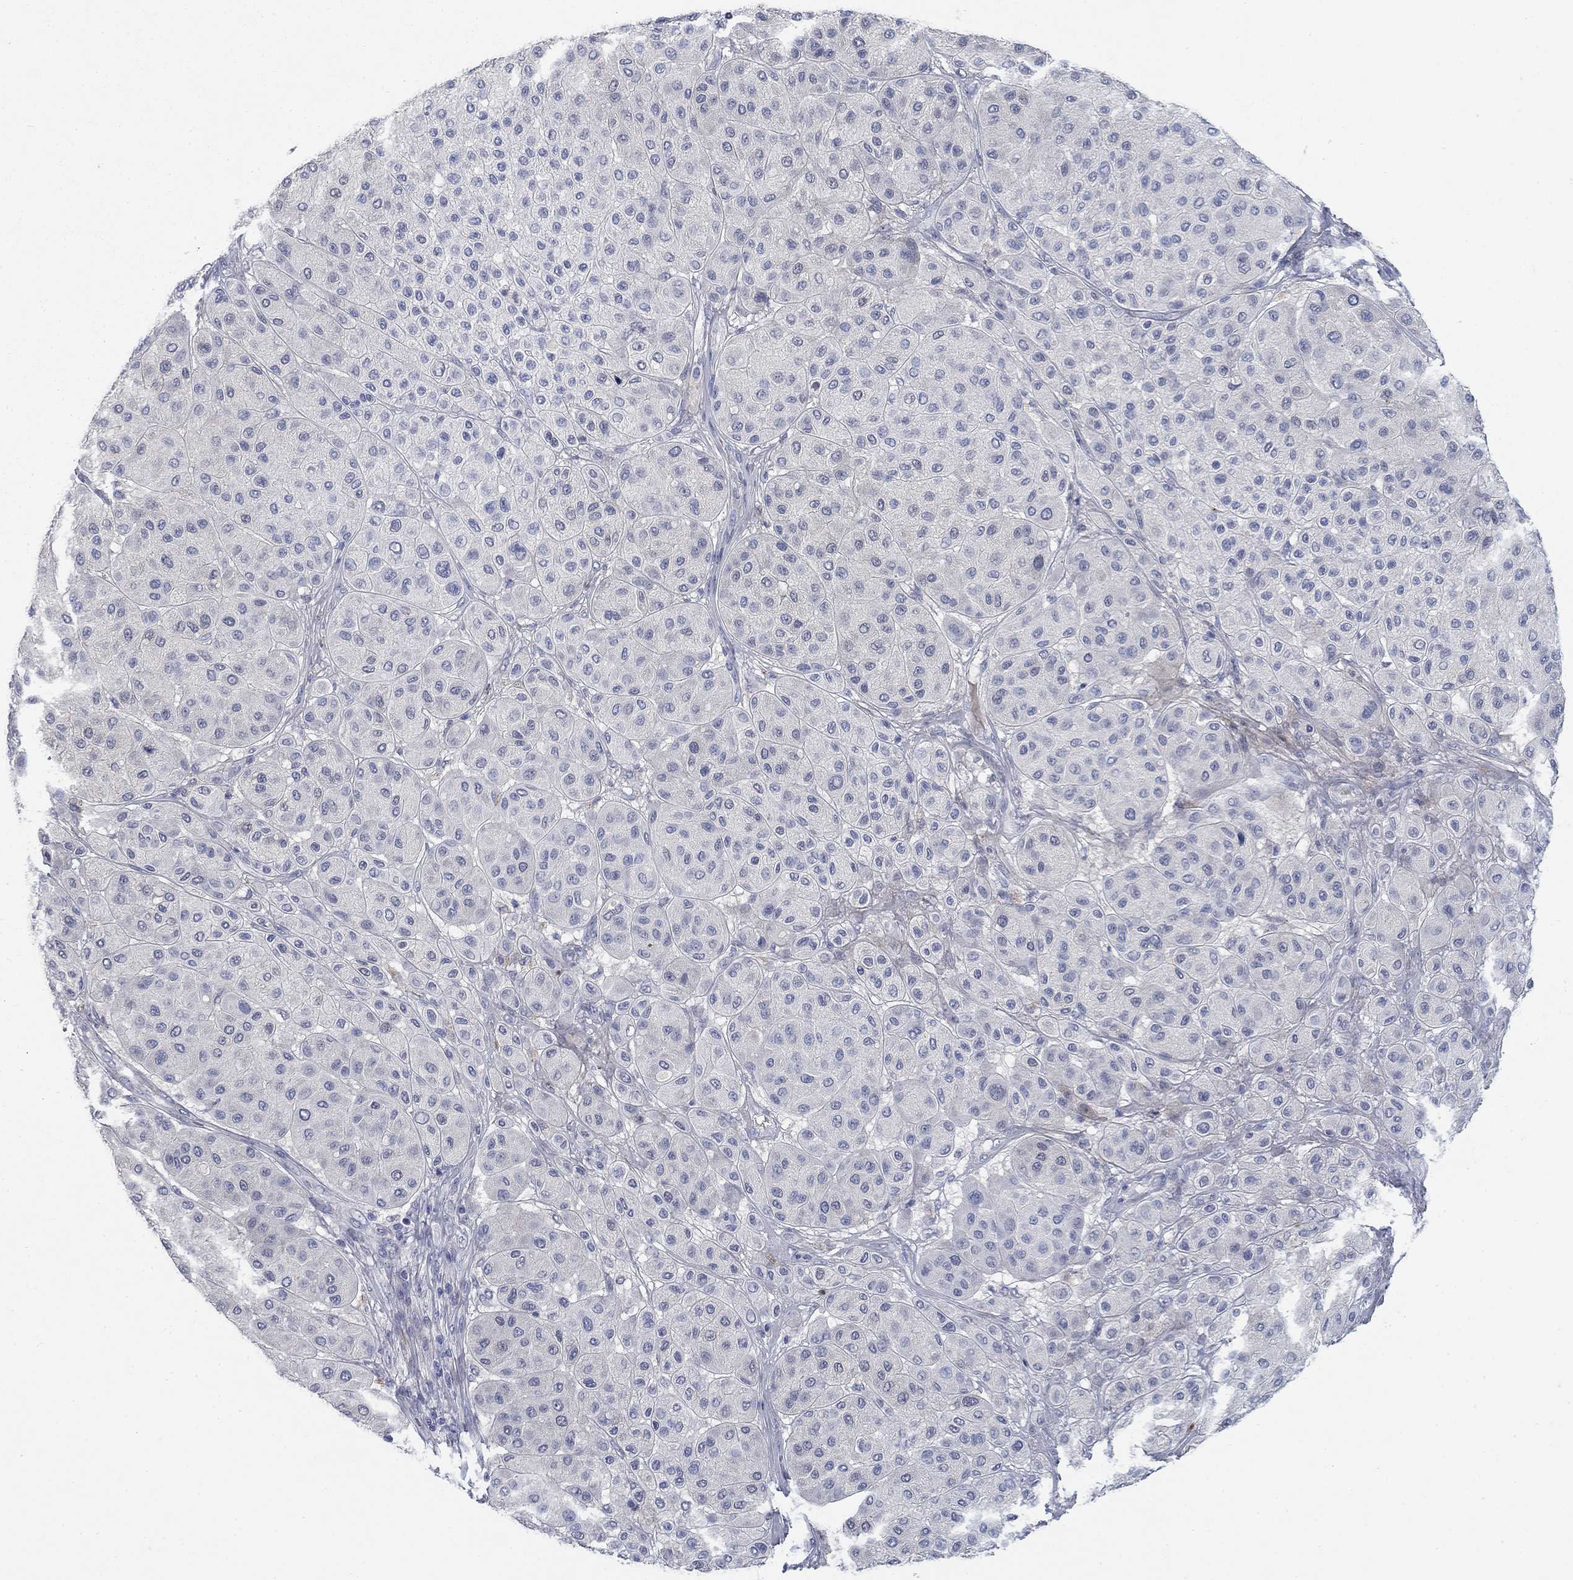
{"staining": {"intensity": "negative", "quantity": "none", "location": "none"}, "tissue": "melanoma", "cell_type": "Tumor cells", "image_type": "cancer", "snomed": [{"axis": "morphology", "description": "Malignant melanoma, Metastatic site"}, {"axis": "topography", "description": "Smooth muscle"}], "caption": "An image of melanoma stained for a protein shows no brown staining in tumor cells.", "gene": "TMEM249", "patient": {"sex": "male", "age": 41}}